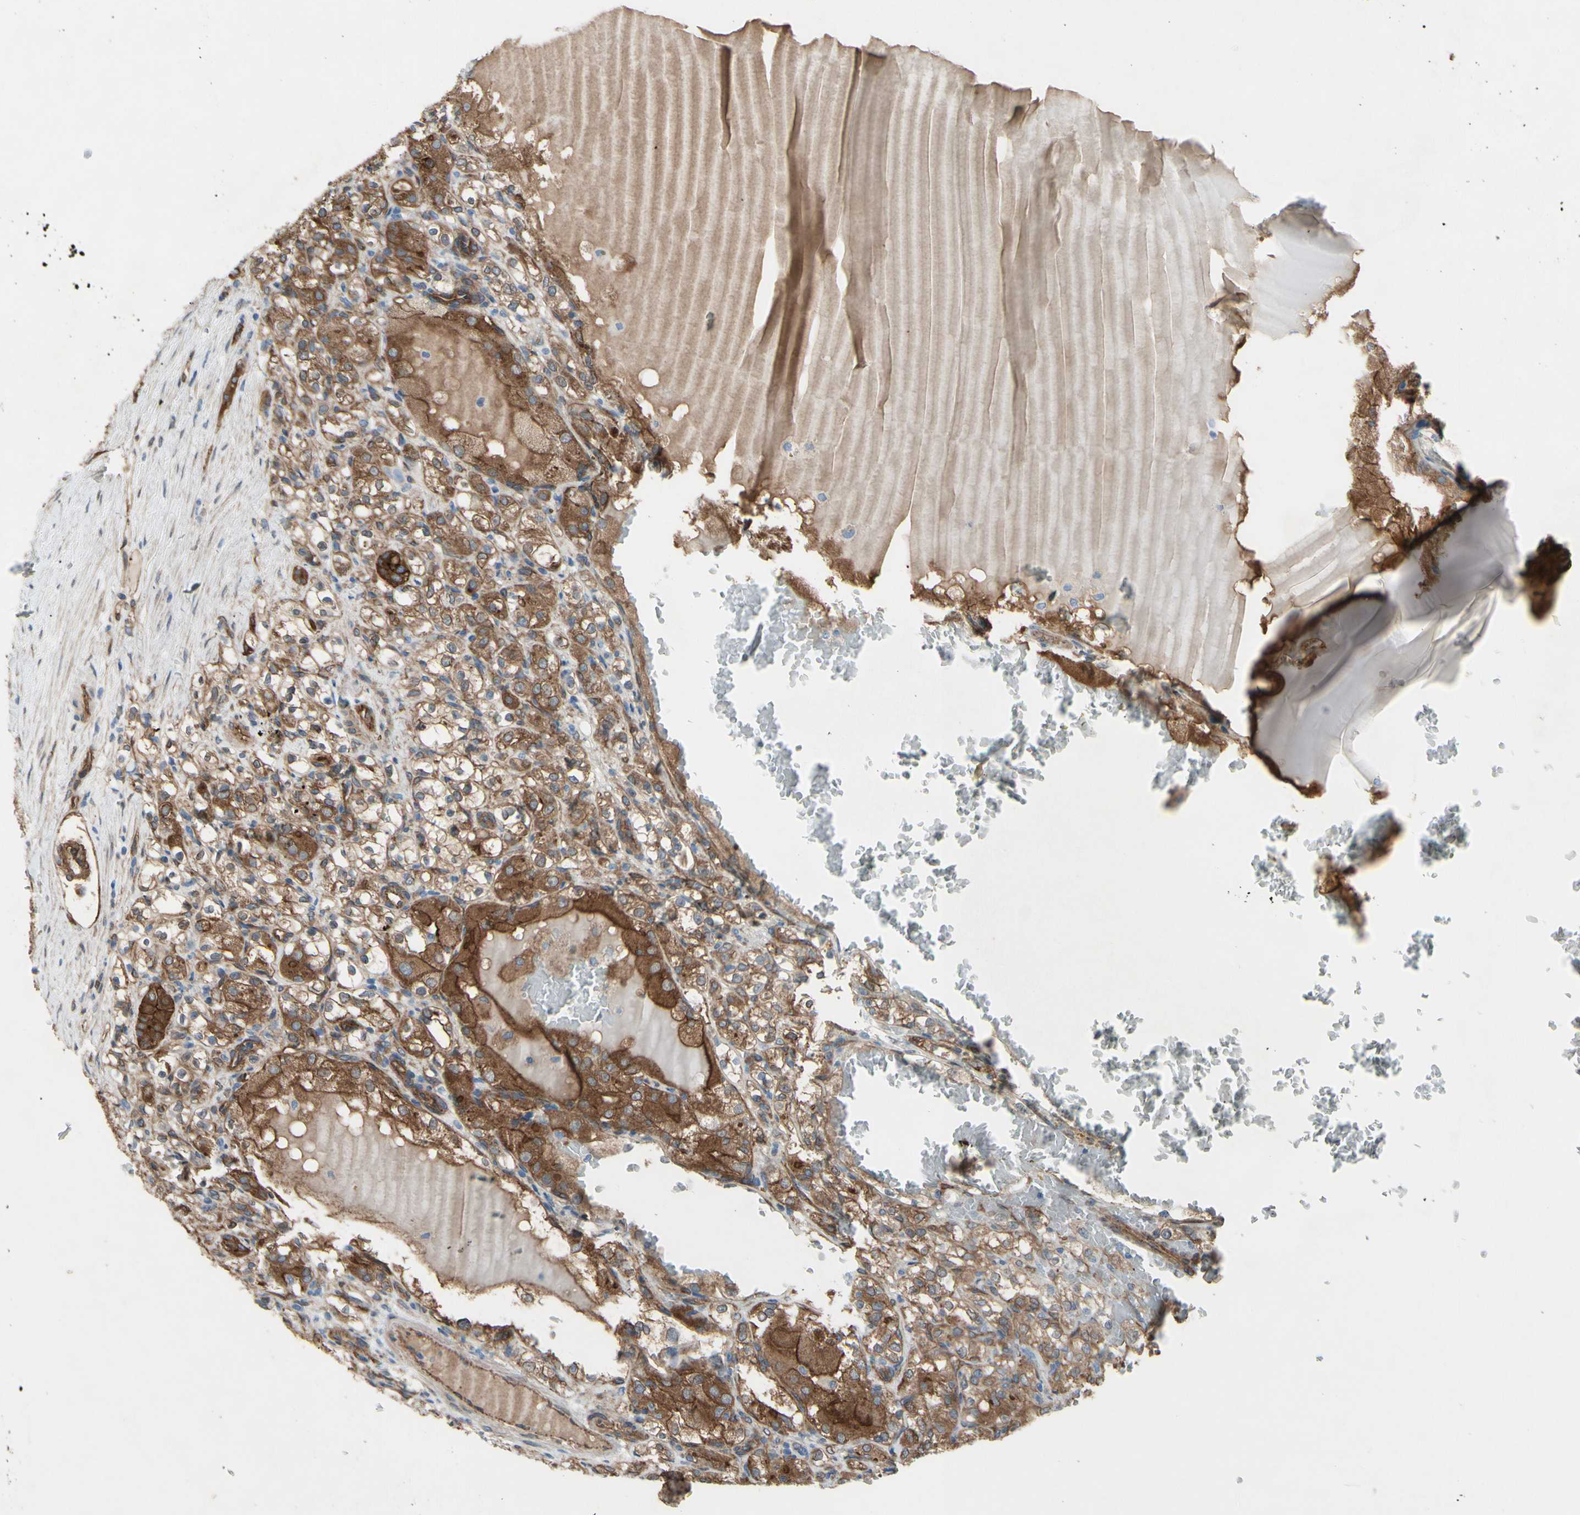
{"staining": {"intensity": "moderate", "quantity": ">75%", "location": "cytoplasmic/membranous"}, "tissue": "renal cancer", "cell_type": "Tumor cells", "image_type": "cancer", "snomed": [{"axis": "morphology", "description": "Normal tissue, NOS"}, {"axis": "morphology", "description": "Adenocarcinoma, NOS"}, {"axis": "topography", "description": "Kidney"}], "caption": "Immunohistochemical staining of adenocarcinoma (renal) exhibits medium levels of moderate cytoplasmic/membranous protein staining in about >75% of tumor cells.", "gene": "CTTNBP2", "patient": {"sex": "male", "age": 61}}